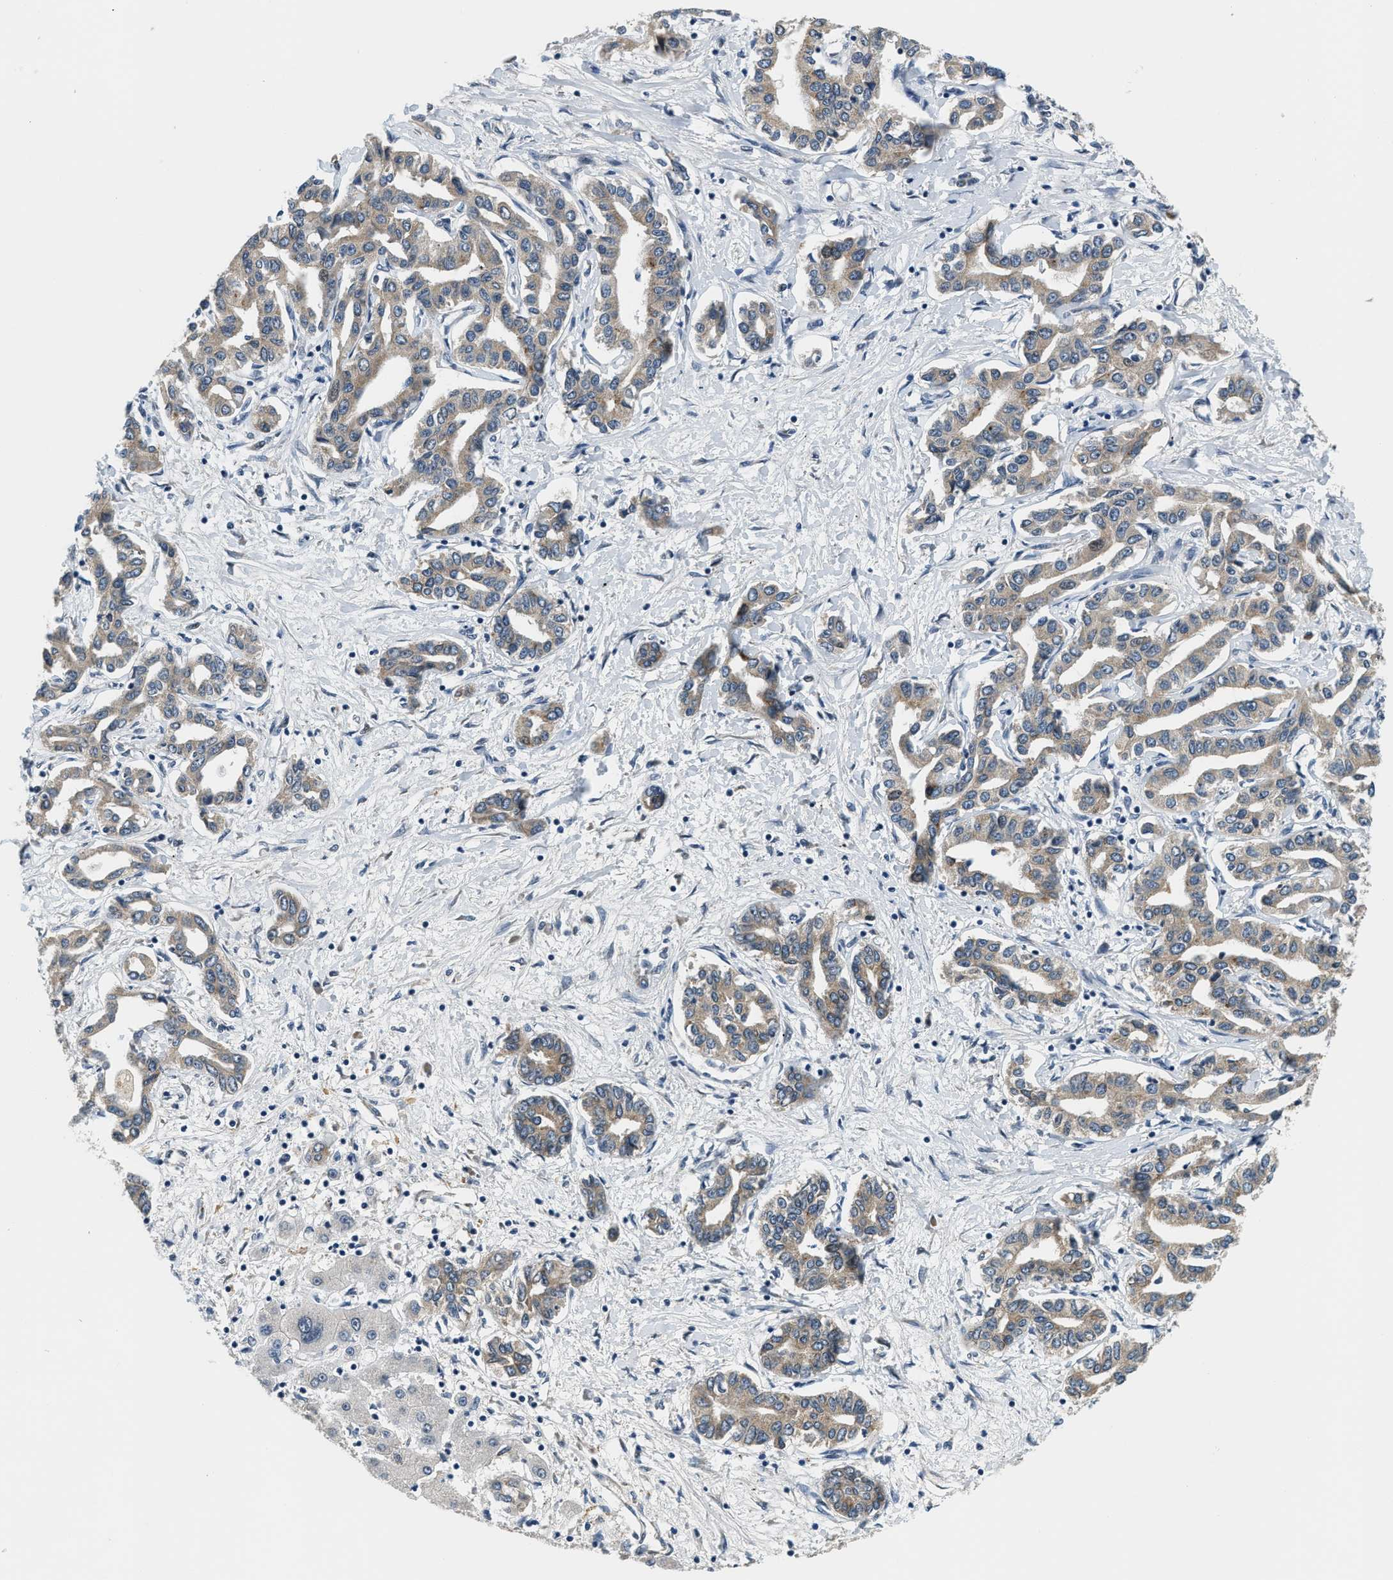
{"staining": {"intensity": "weak", "quantity": ">75%", "location": "cytoplasmic/membranous"}, "tissue": "liver cancer", "cell_type": "Tumor cells", "image_type": "cancer", "snomed": [{"axis": "morphology", "description": "Cholangiocarcinoma"}, {"axis": "topography", "description": "Liver"}], "caption": "Cholangiocarcinoma (liver) tissue reveals weak cytoplasmic/membranous positivity in about >75% of tumor cells", "gene": "YAE1", "patient": {"sex": "male", "age": 59}}